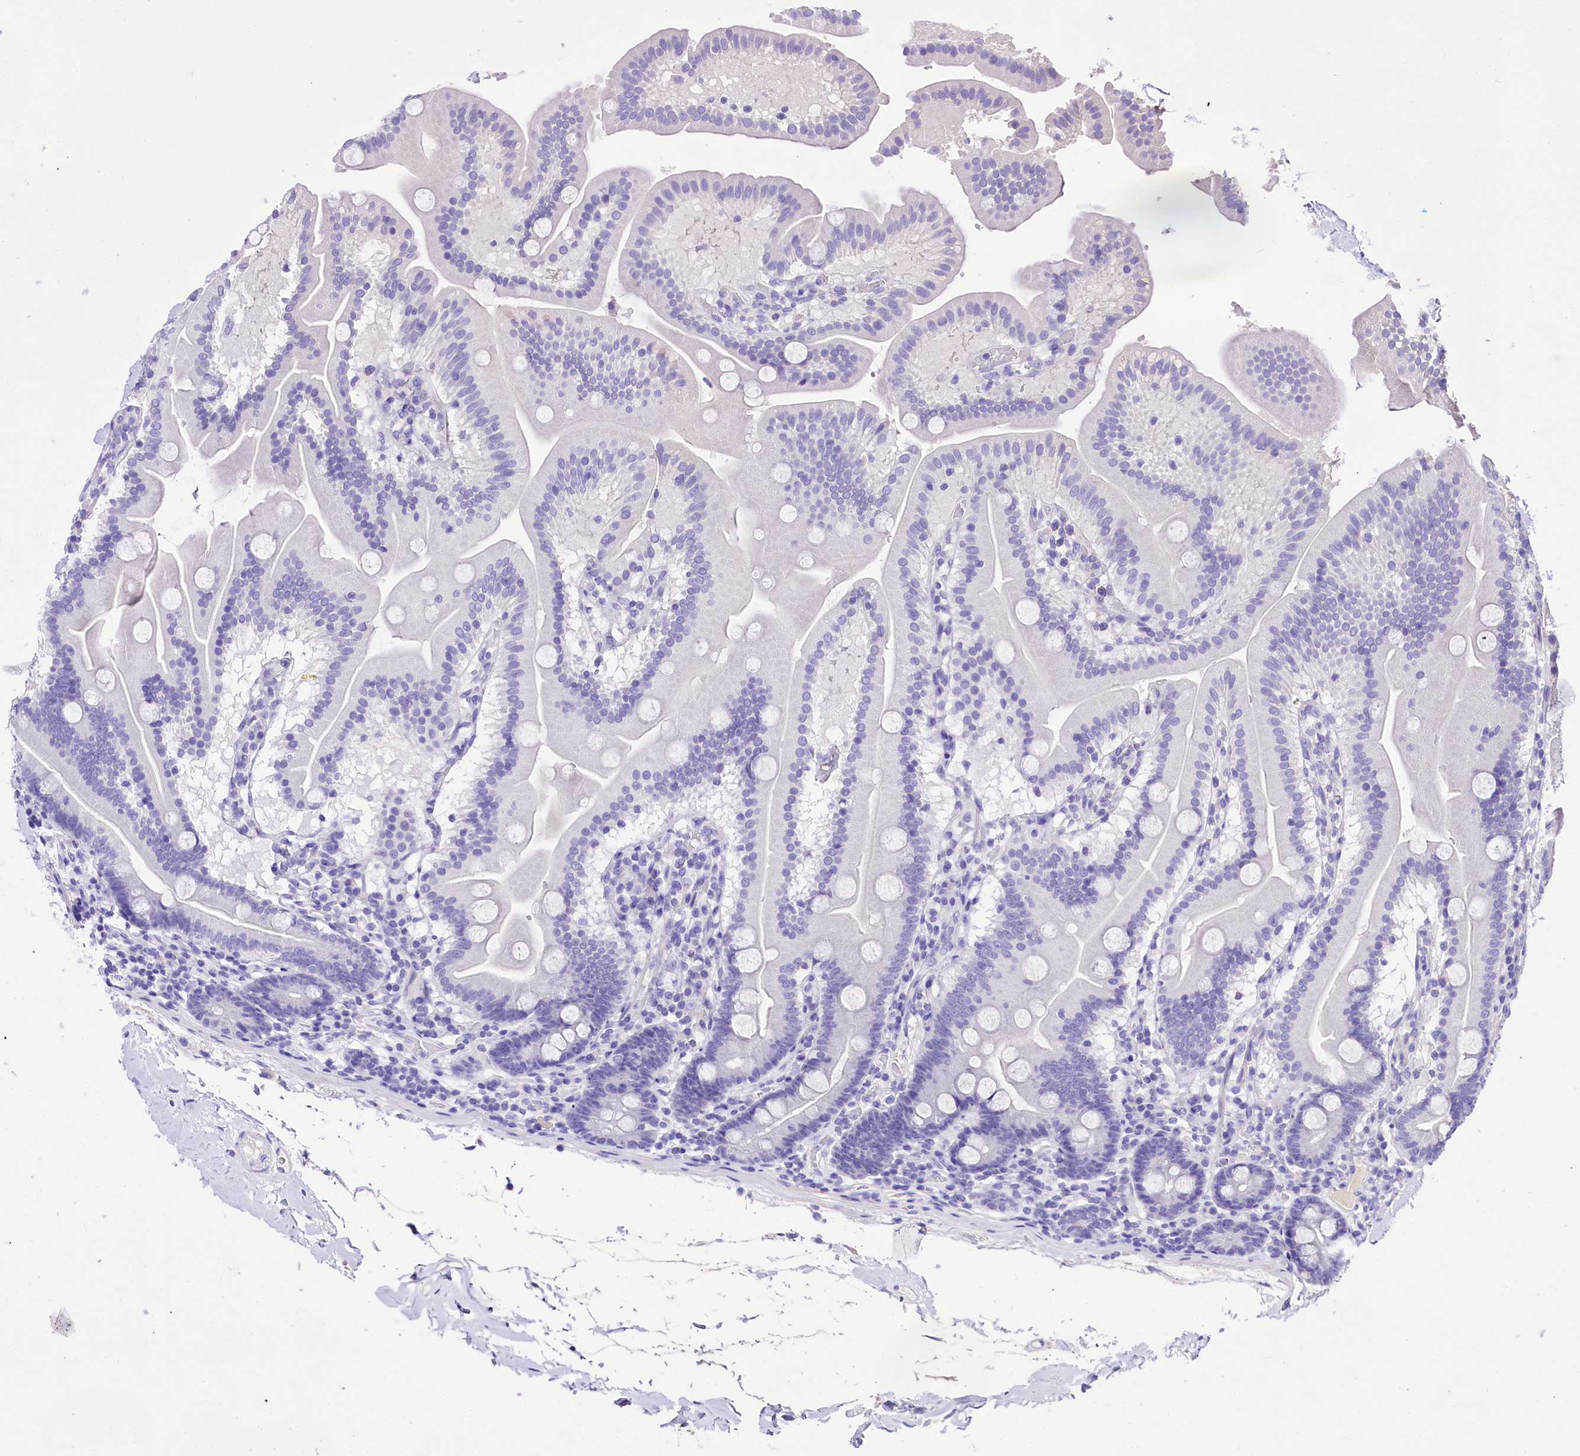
{"staining": {"intensity": "negative", "quantity": "none", "location": "none"}, "tissue": "duodenum", "cell_type": "Glandular cells", "image_type": "normal", "snomed": [{"axis": "morphology", "description": "Normal tissue, NOS"}, {"axis": "topography", "description": "Duodenum"}], "caption": "Human duodenum stained for a protein using immunohistochemistry reveals no staining in glandular cells.", "gene": "A2ML1", "patient": {"sex": "male", "age": 55}}